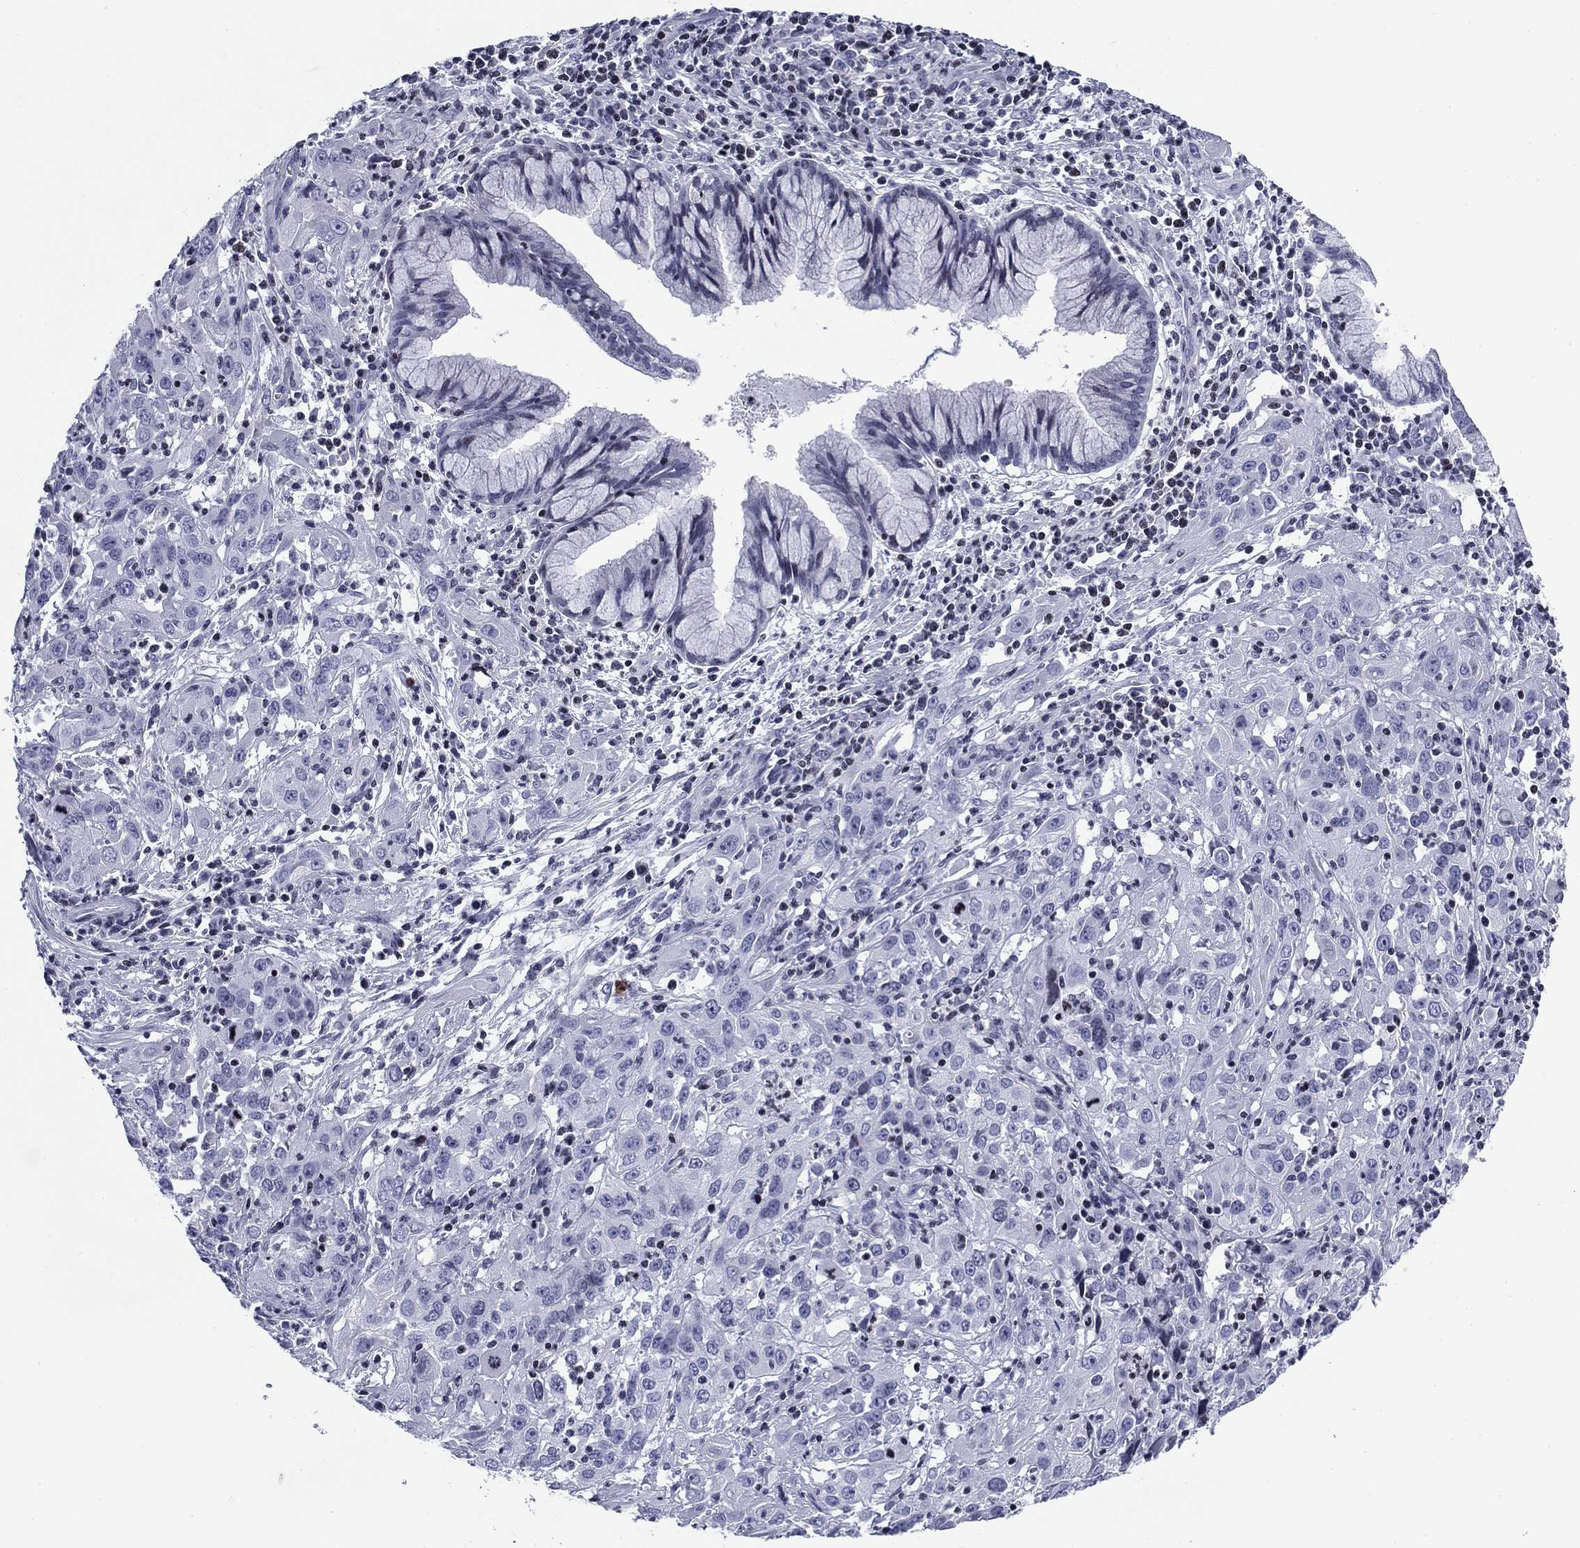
{"staining": {"intensity": "negative", "quantity": "none", "location": "none"}, "tissue": "cervical cancer", "cell_type": "Tumor cells", "image_type": "cancer", "snomed": [{"axis": "morphology", "description": "Squamous cell carcinoma, NOS"}, {"axis": "topography", "description": "Cervix"}], "caption": "The photomicrograph demonstrates no staining of tumor cells in cervical squamous cell carcinoma.", "gene": "CCDC144A", "patient": {"sex": "female", "age": 32}}